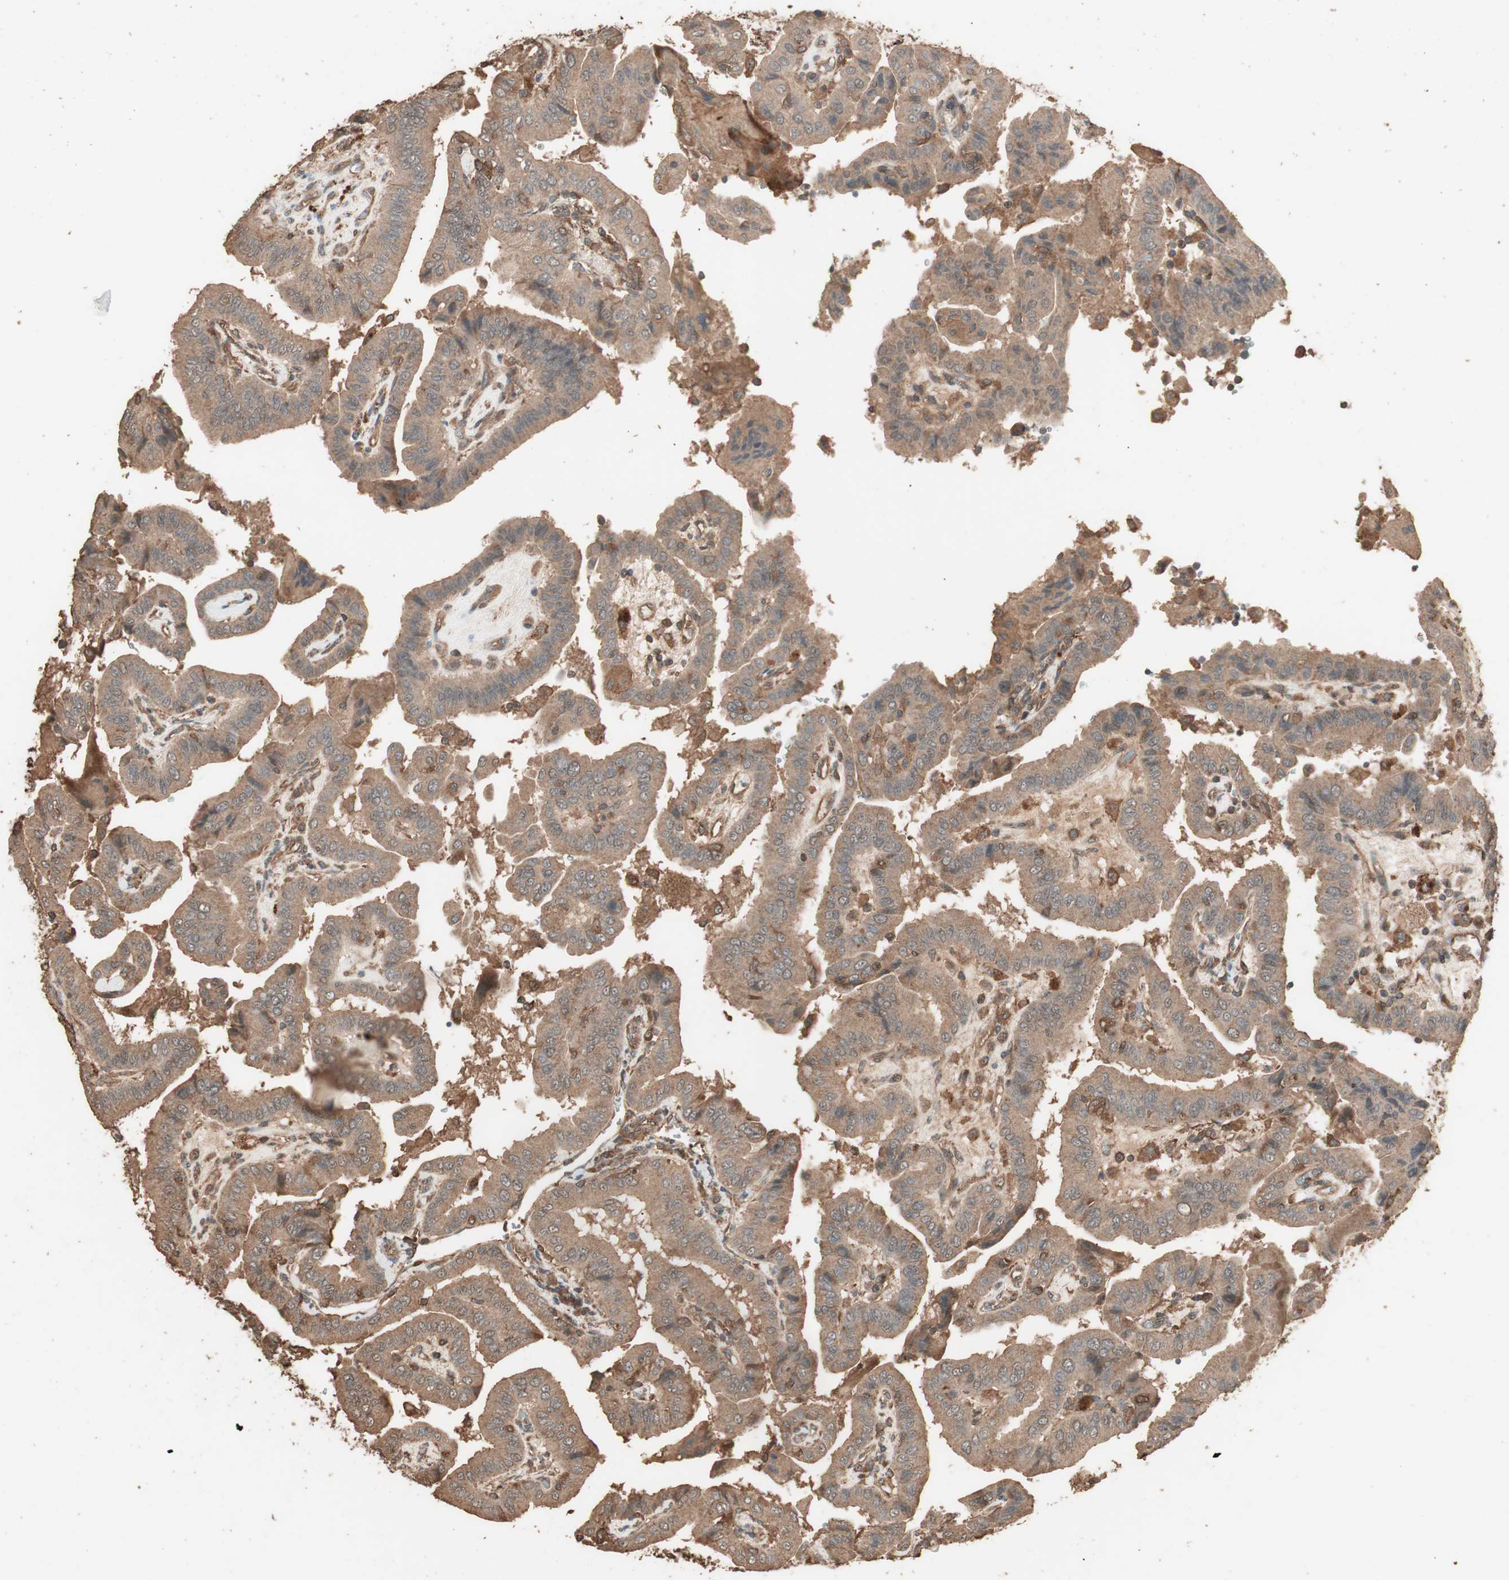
{"staining": {"intensity": "moderate", "quantity": ">75%", "location": "cytoplasmic/membranous"}, "tissue": "thyroid cancer", "cell_type": "Tumor cells", "image_type": "cancer", "snomed": [{"axis": "morphology", "description": "Papillary adenocarcinoma, NOS"}, {"axis": "topography", "description": "Thyroid gland"}], "caption": "The histopathology image displays immunohistochemical staining of papillary adenocarcinoma (thyroid). There is moderate cytoplasmic/membranous expression is present in about >75% of tumor cells.", "gene": "CCN4", "patient": {"sex": "male", "age": 33}}